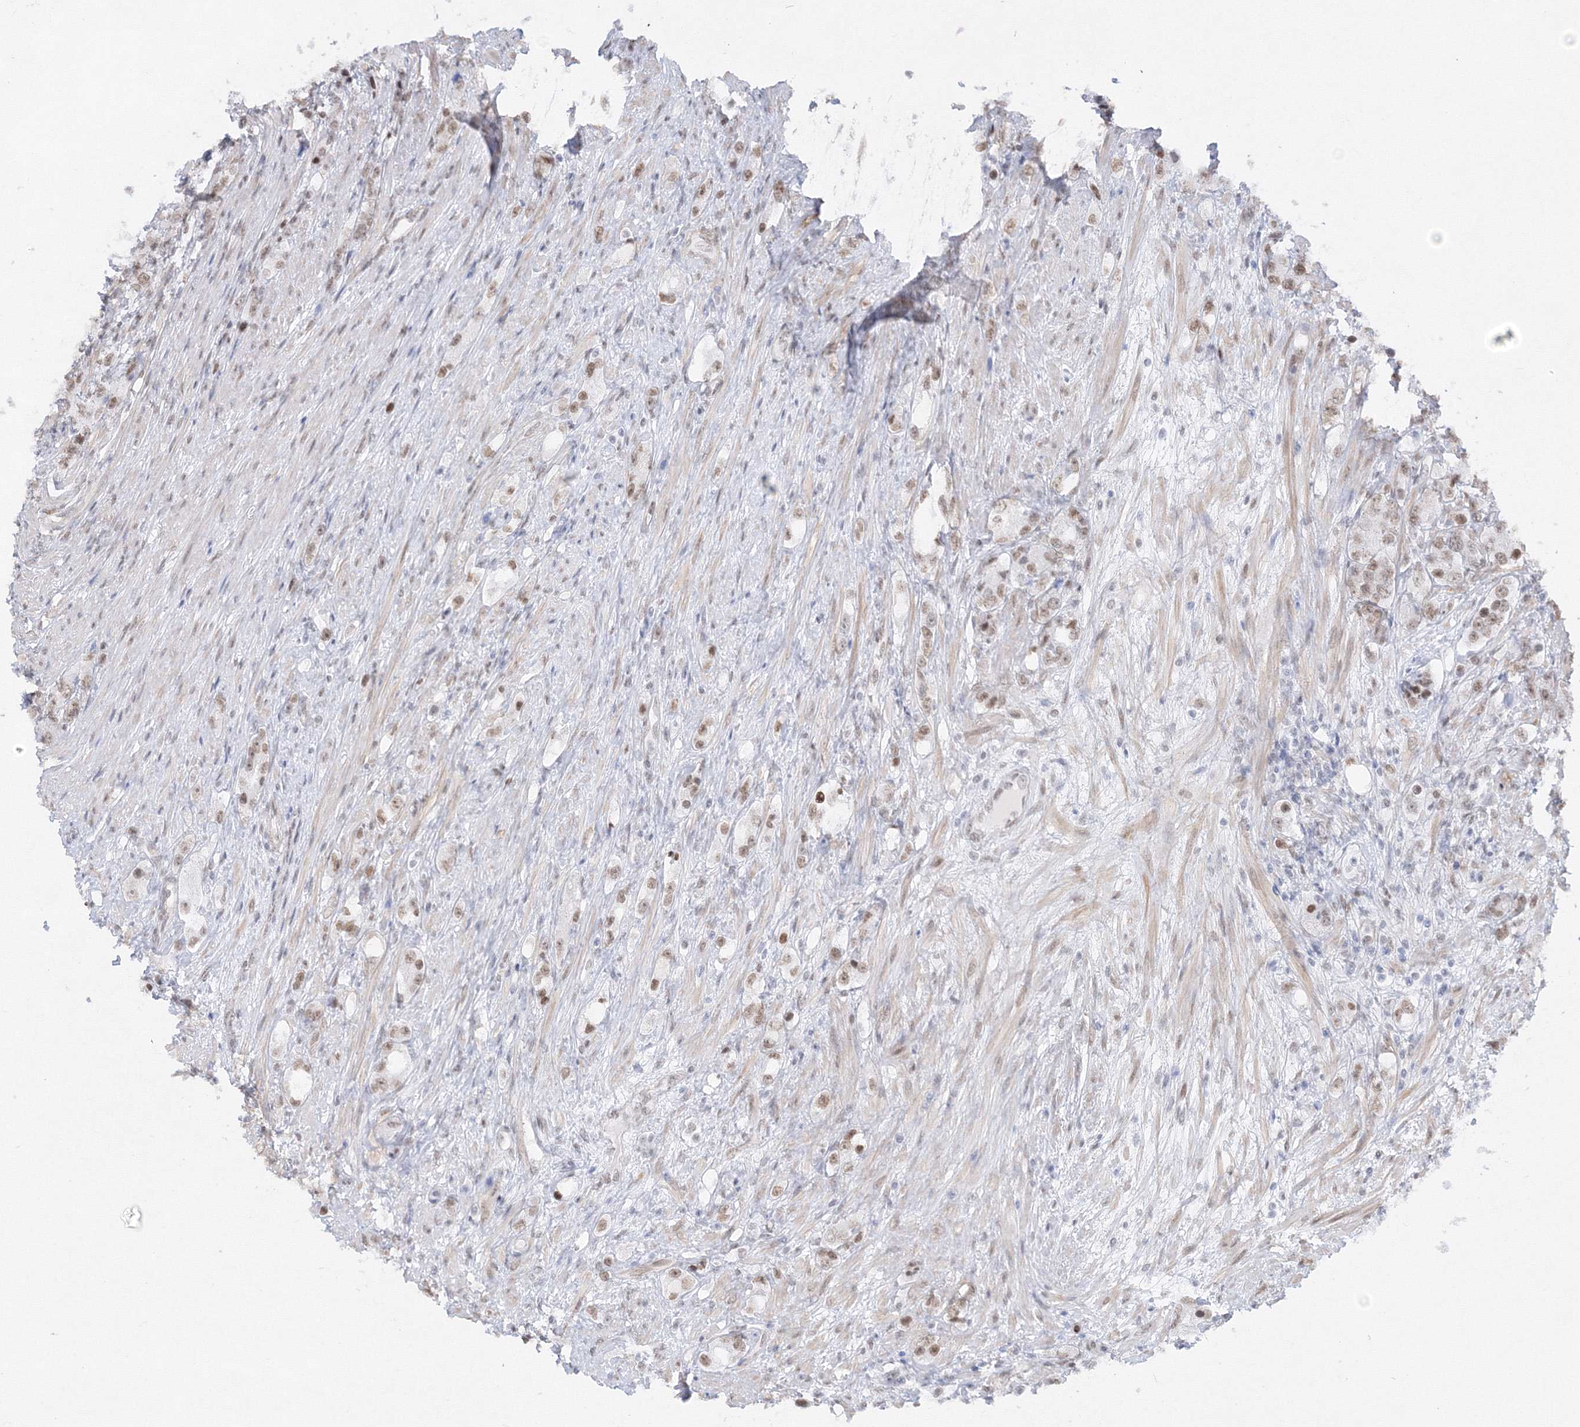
{"staining": {"intensity": "weak", "quantity": ">75%", "location": "nuclear"}, "tissue": "prostate cancer", "cell_type": "Tumor cells", "image_type": "cancer", "snomed": [{"axis": "morphology", "description": "Adenocarcinoma, High grade"}, {"axis": "topography", "description": "Prostate"}], "caption": "DAB (3,3'-diaminobenzidine) immunohistochemical staining of human prostate cancer demonstrates weak nuclear protein positivity in about >75% of tumor cells.", "gene": "ZNF638", "patient": {"sex": "male", "age": 63}}